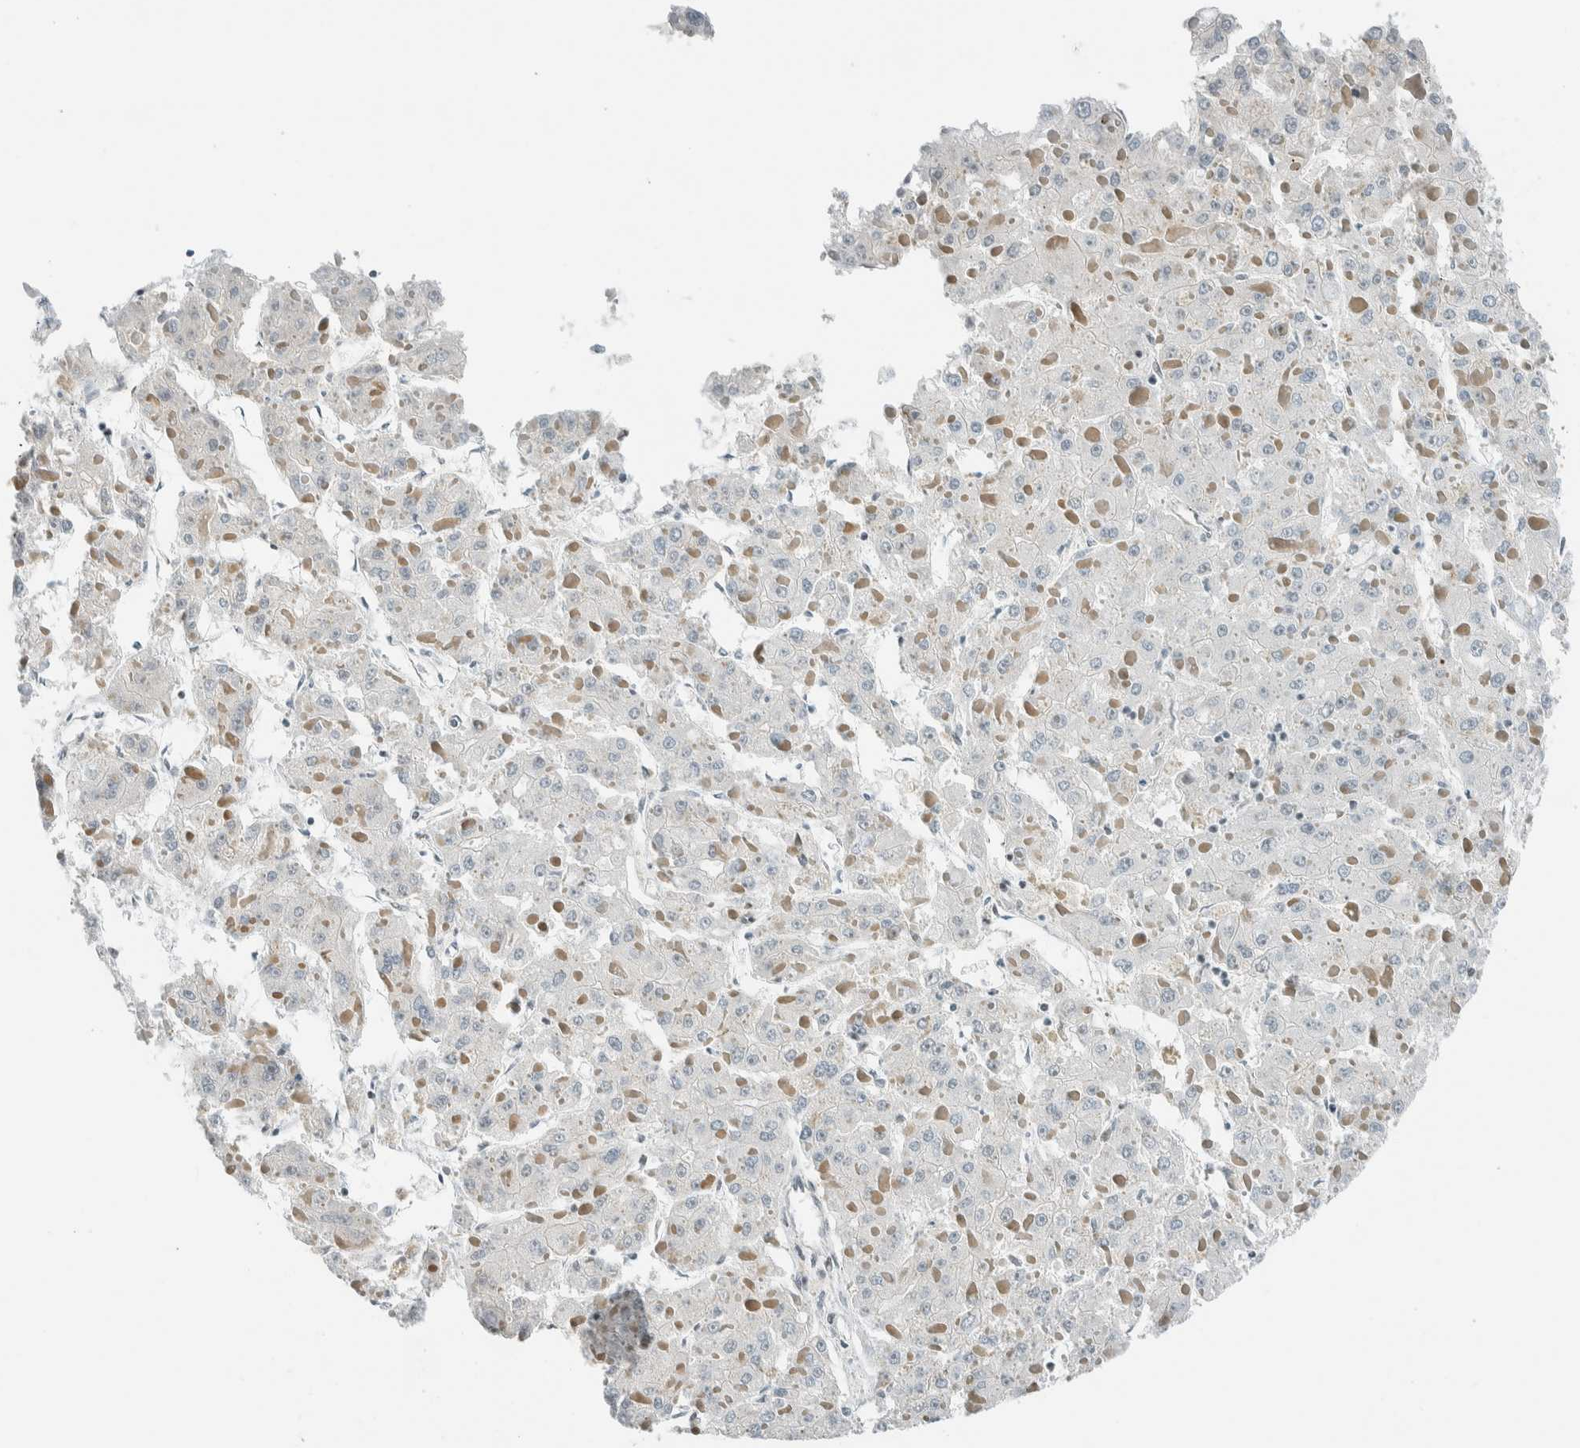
{"staining": {"intensity": "weak", "quantity": "<25%", "location": "nuclear"}, "tissue": "liver cancer", "cell_type": "Tumor cells", "image_type": "cancer", "snomed": [{"axis": "morphology", "description": "Carcinoma, Hepatocellular, NOS"}, {"axis": "topography", "description": "Liver"}], "caption": "This is an immunohistochemistry (IHC) image of human hepatocellular carcinoma (liver). There is no staining in tumor cells.", "gene": "NIBAN2", "patient": {"sex": "female", "age": 73}}